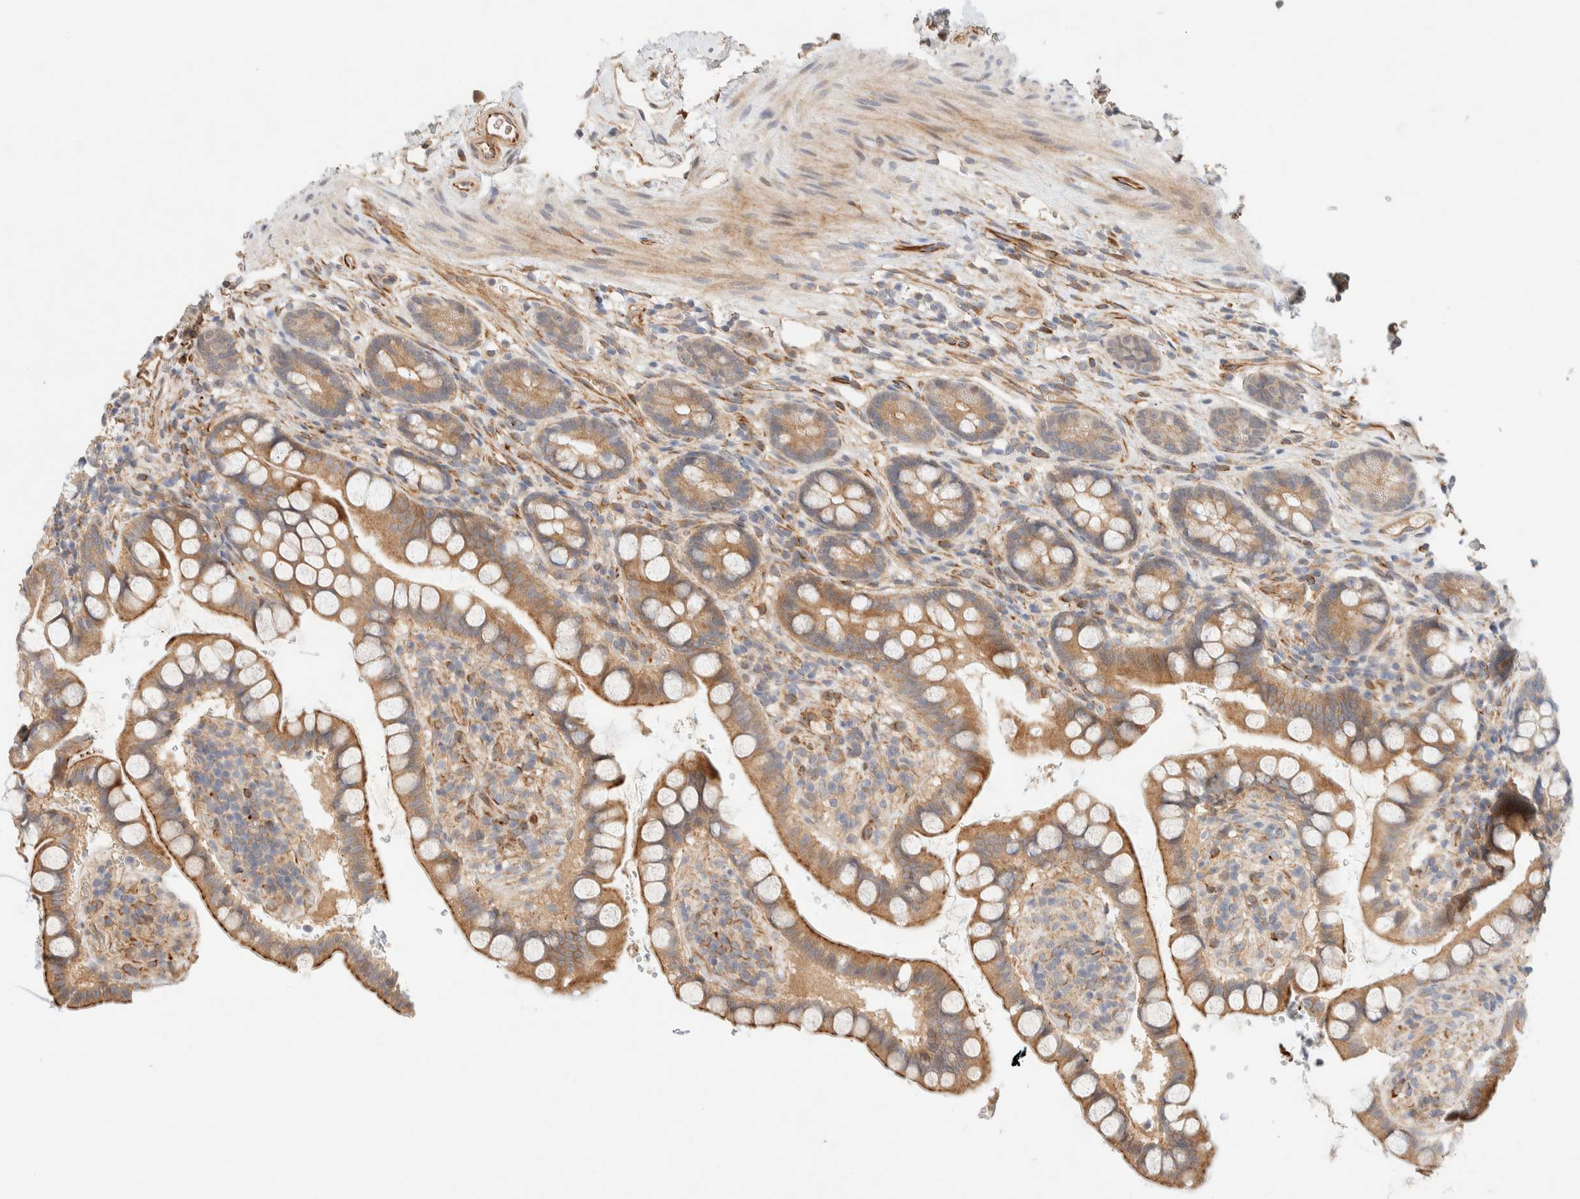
{"staining": {"intensity": "moderate", "quantity": ">75%", "location": "cytoplasmic/membranous"}, "tissue": "small intestine", "cell_type": "Glandular cells", "image_type": "normal", "snomed": [{"axis": "morphology", "description": "Normal tissue, NOS"}, {"axis": "topography", "description": "Smooth muscle"}, {"axis": "topography", "description": "Small intestine"}], "caption": "Brown immunohistochemical staining in benign small intestine displays moderate cytoplasmic/membranous expression in about >75% of glandular cells. Nuclei are stained in blue.", "gene": "FAT1", "patient": {"sex": "female", "age": 84}}